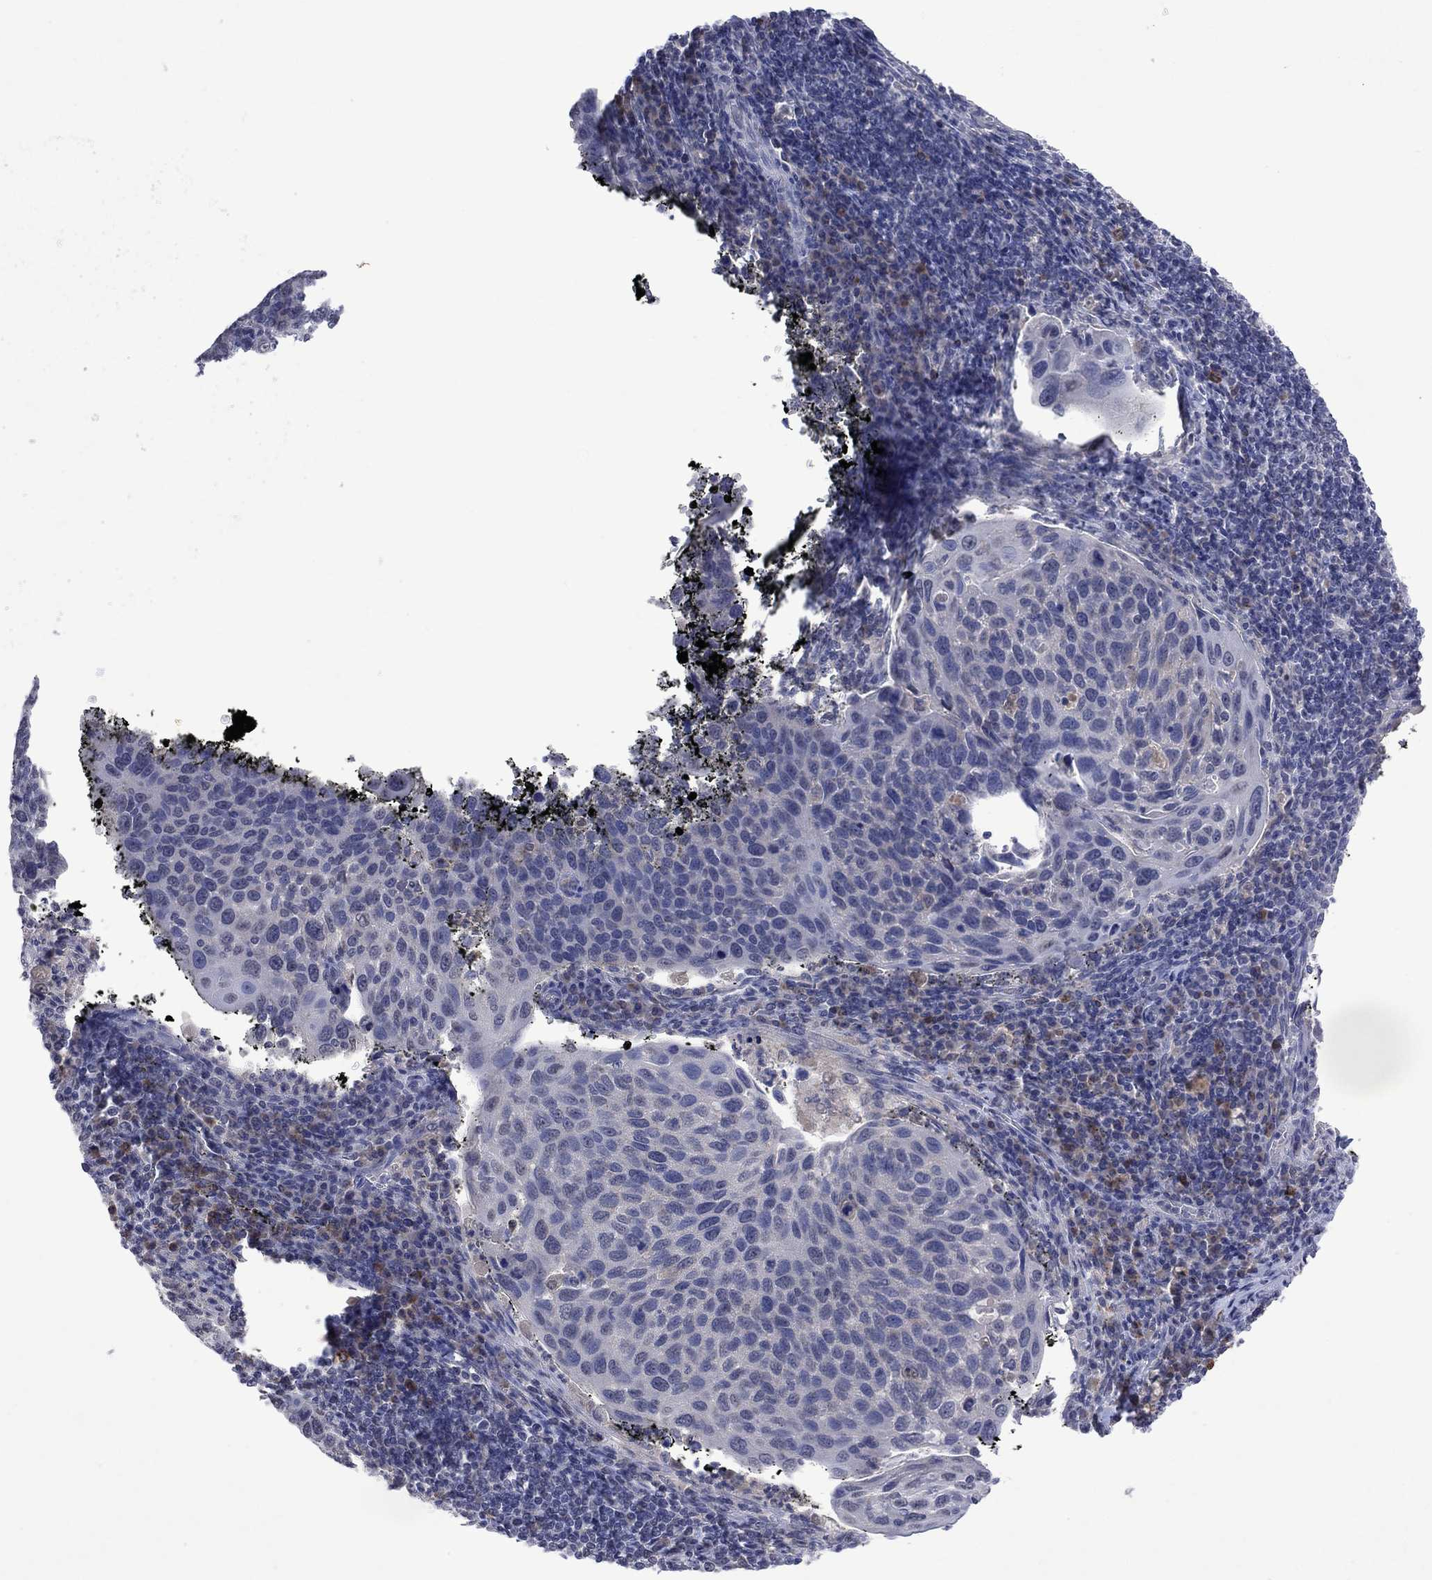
{"staining": {"intensity": "negative", "quantity": "none", "location": "none"}, "tissue": "cervical cancer", "cell_type": "Tumor cells", "image_type": "cancer", "snomed": [{"axis": "morphology", "description": "Squamous cell carcinoma, NOS"}, {"axis": "topography", "description": "Cervix"}], "caption": "This photomicrograph is of squamous cell carcinoma (cervical) stained with IHC to label a protein in brown with the nuclei are counter-stained blue. There is no positivity in tumor cells.", "gene": "ASB10", "patient": {"sex": "female", "age": 54}}